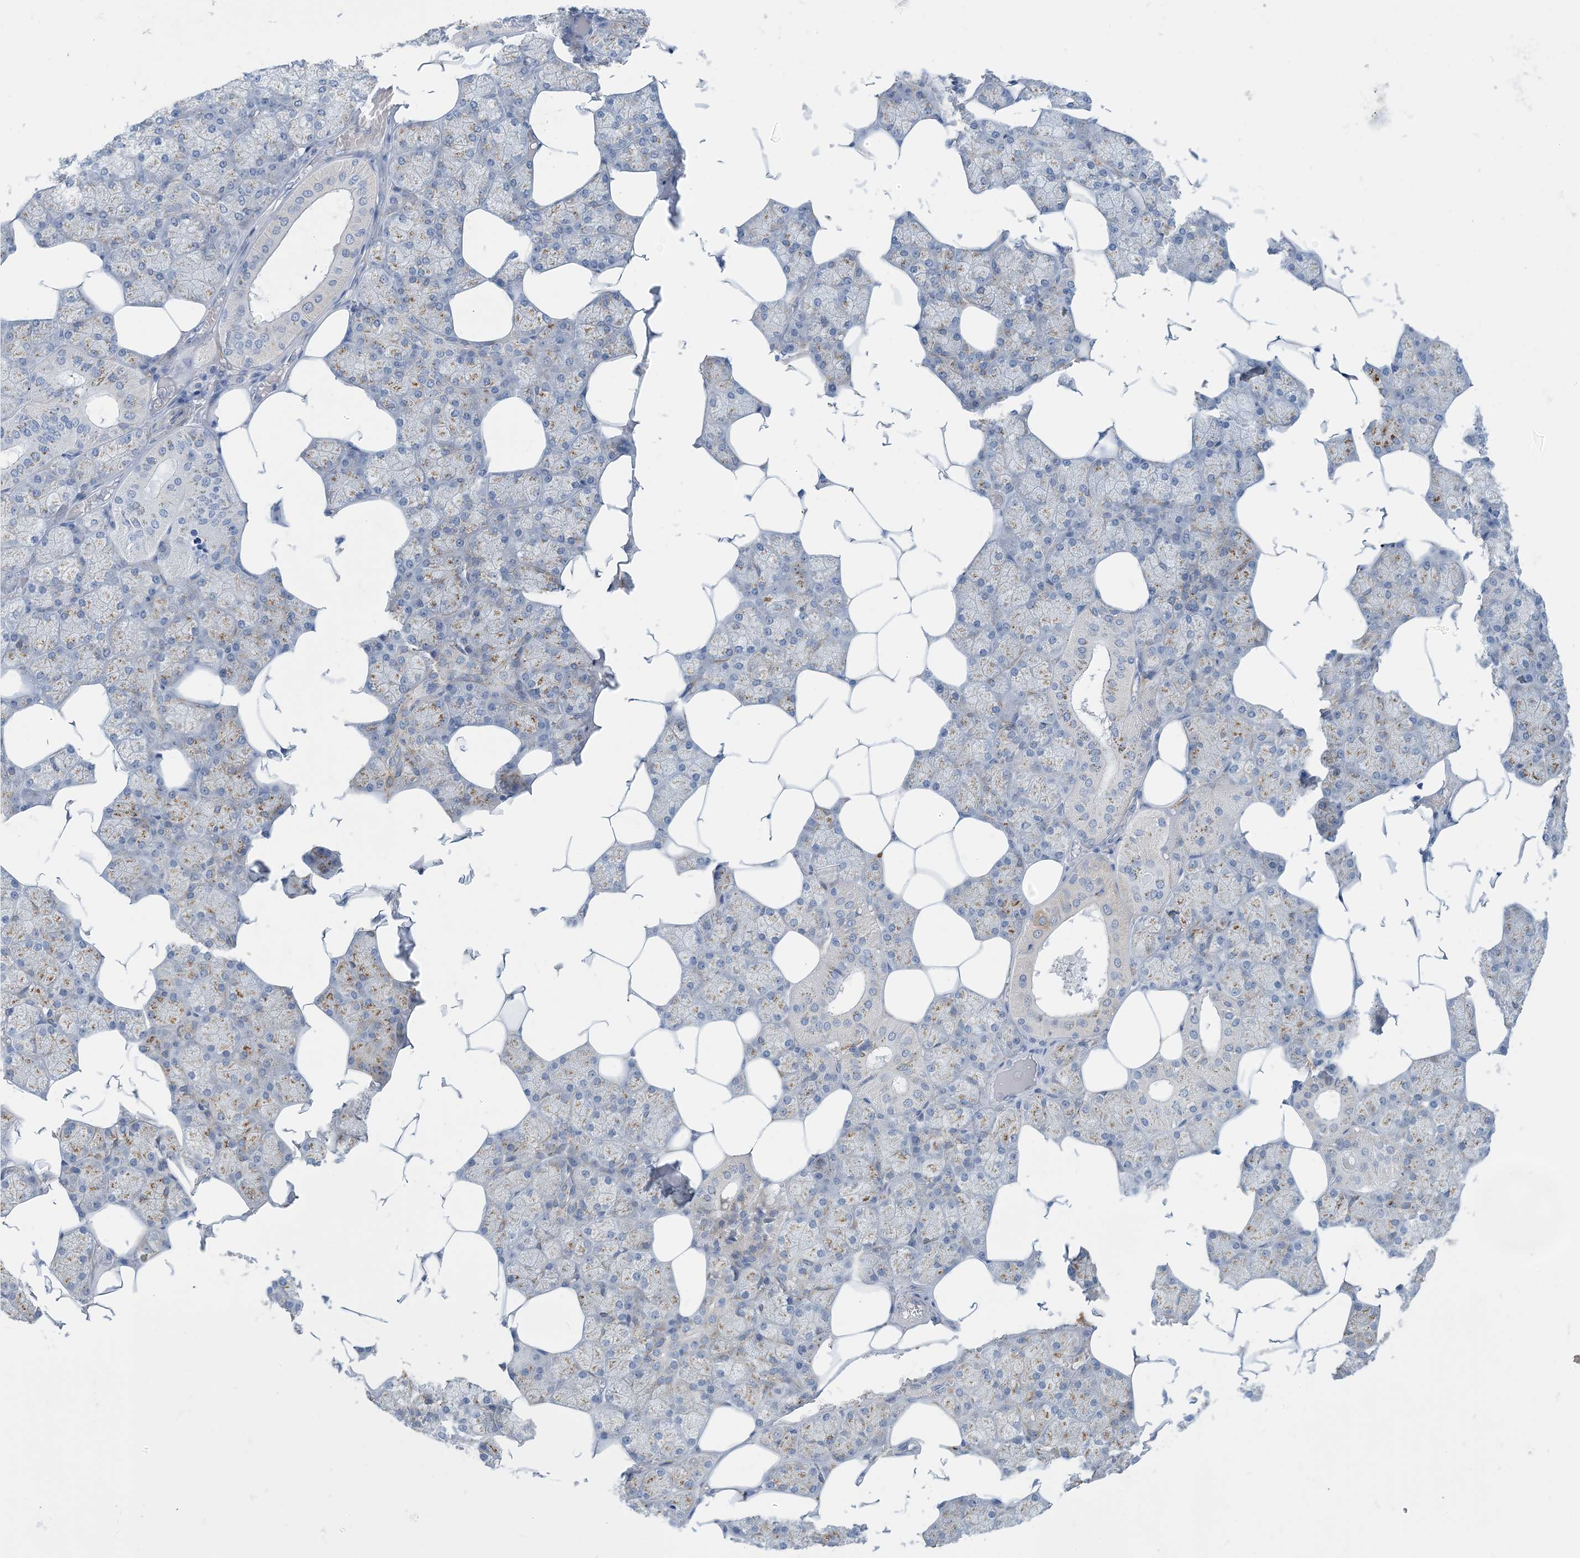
{"staining": {"intensity": "moderate", "quantity": "25%-75%", "location": "cytoplasmic/membranous"}, "tissue": "salivary gland", "cell_type": "Glandular cells", "image_type": "normal", "snomed": [{"axis": "morphology", "description": "Normal tissue, NOS"}, {"axis": "topography", "description": "Salivary gland"}], "caption": "DAB (3,3'-diaminobenzidine) immunohistochemical staining of normal human salivary gland reveals moderate cytoplasmic/membranous protein staining in approximately 25%-75% of glandular cells. (Stains: DAB in brown, nuclei in blue, Microscopy: brightfield microscopy at high magnification).", "gene": "EIF2A", "patient": {"sex": "male", "age": 62}}